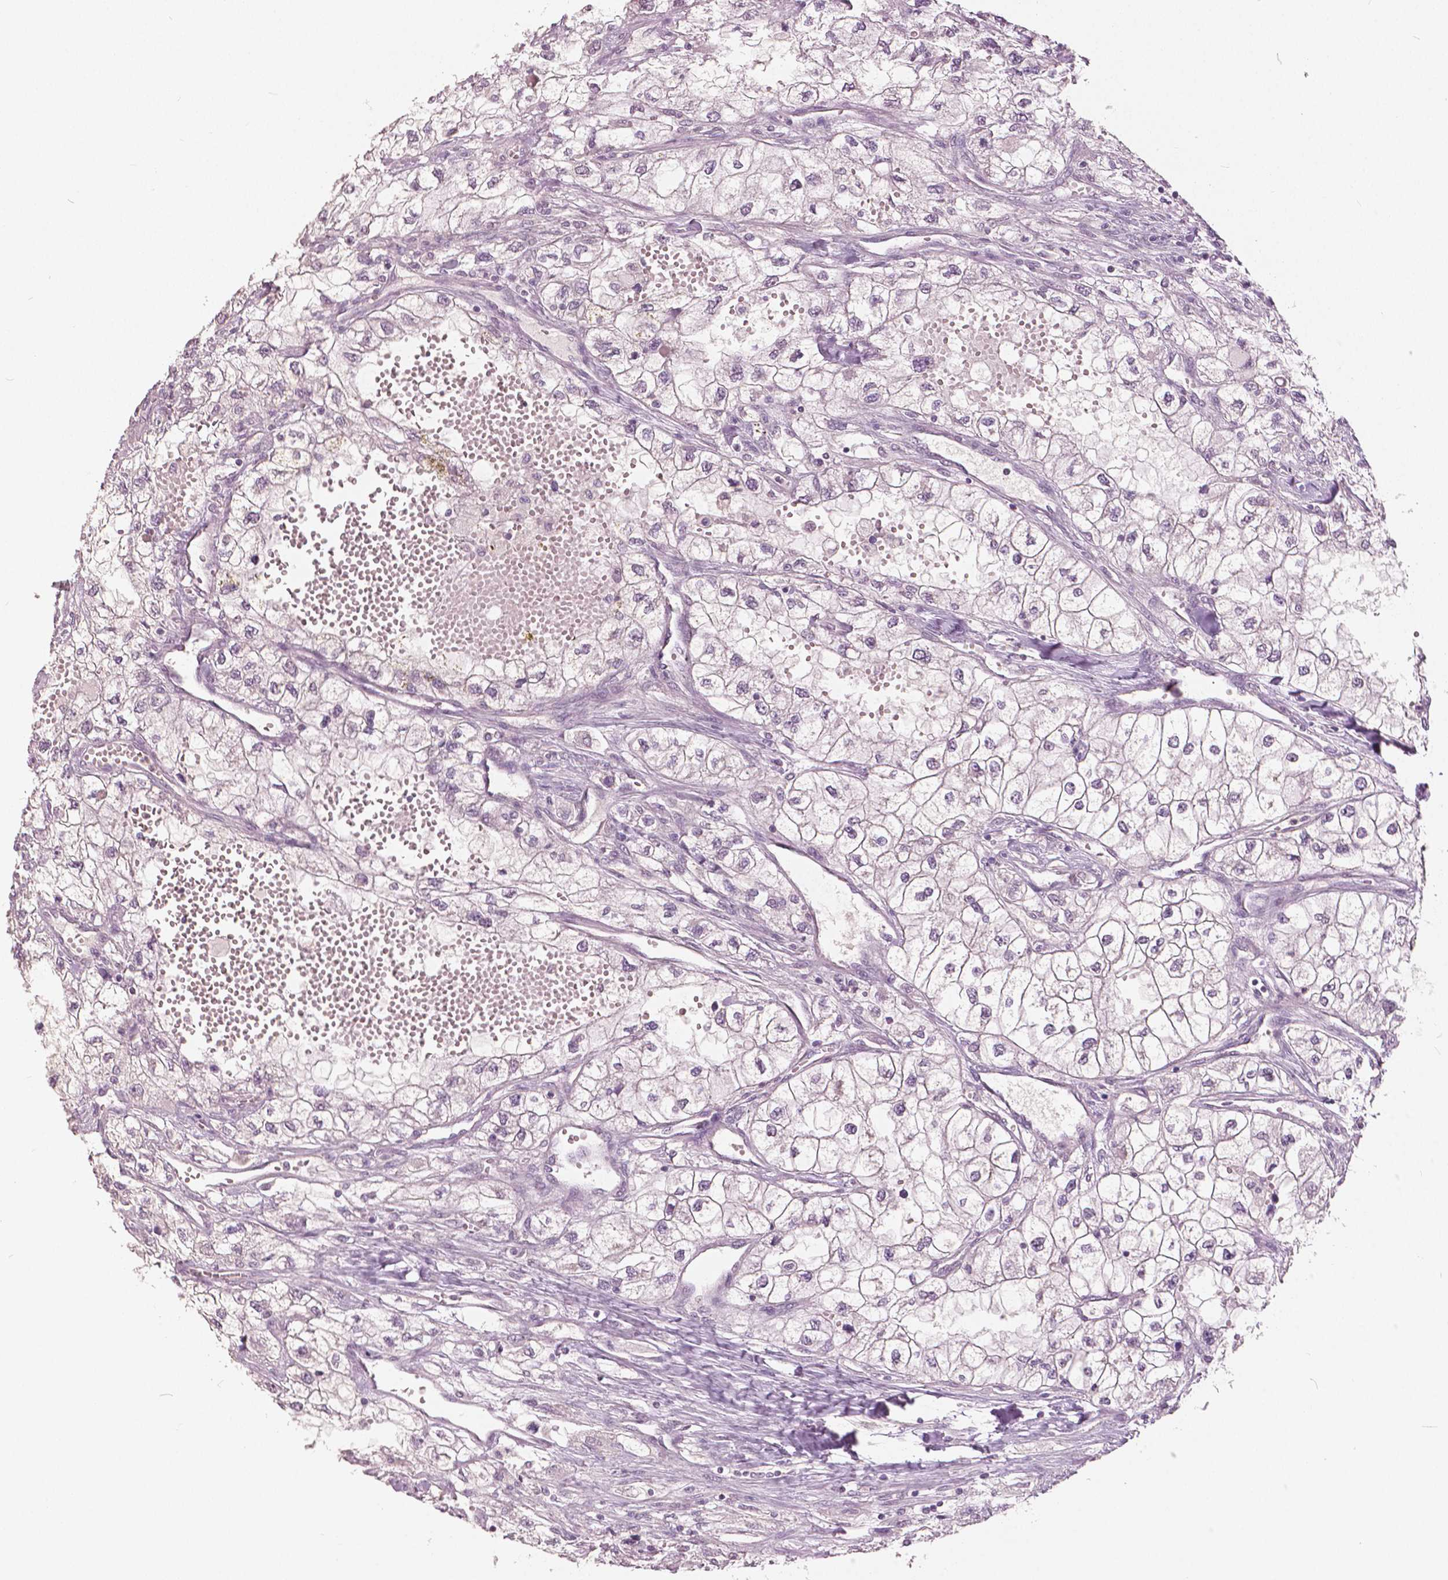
{"staining": {"intensity": "negative", "quantity": "none", "location": "none"}, "tissue": "renal cancer", "cell_type": "Tumor cells", "image_type": "cancer", "snomed": [{"axis": "morphology", "description": "Adenocarcinoma, NOS"}, {"axis": "topography", "description": "Kidney"}], "caption": "There is no significant positivity in tumor cells of renal adenocarcinoma.", "gene": "NANOG", "patient": {"sex": "male", "age": 59}}